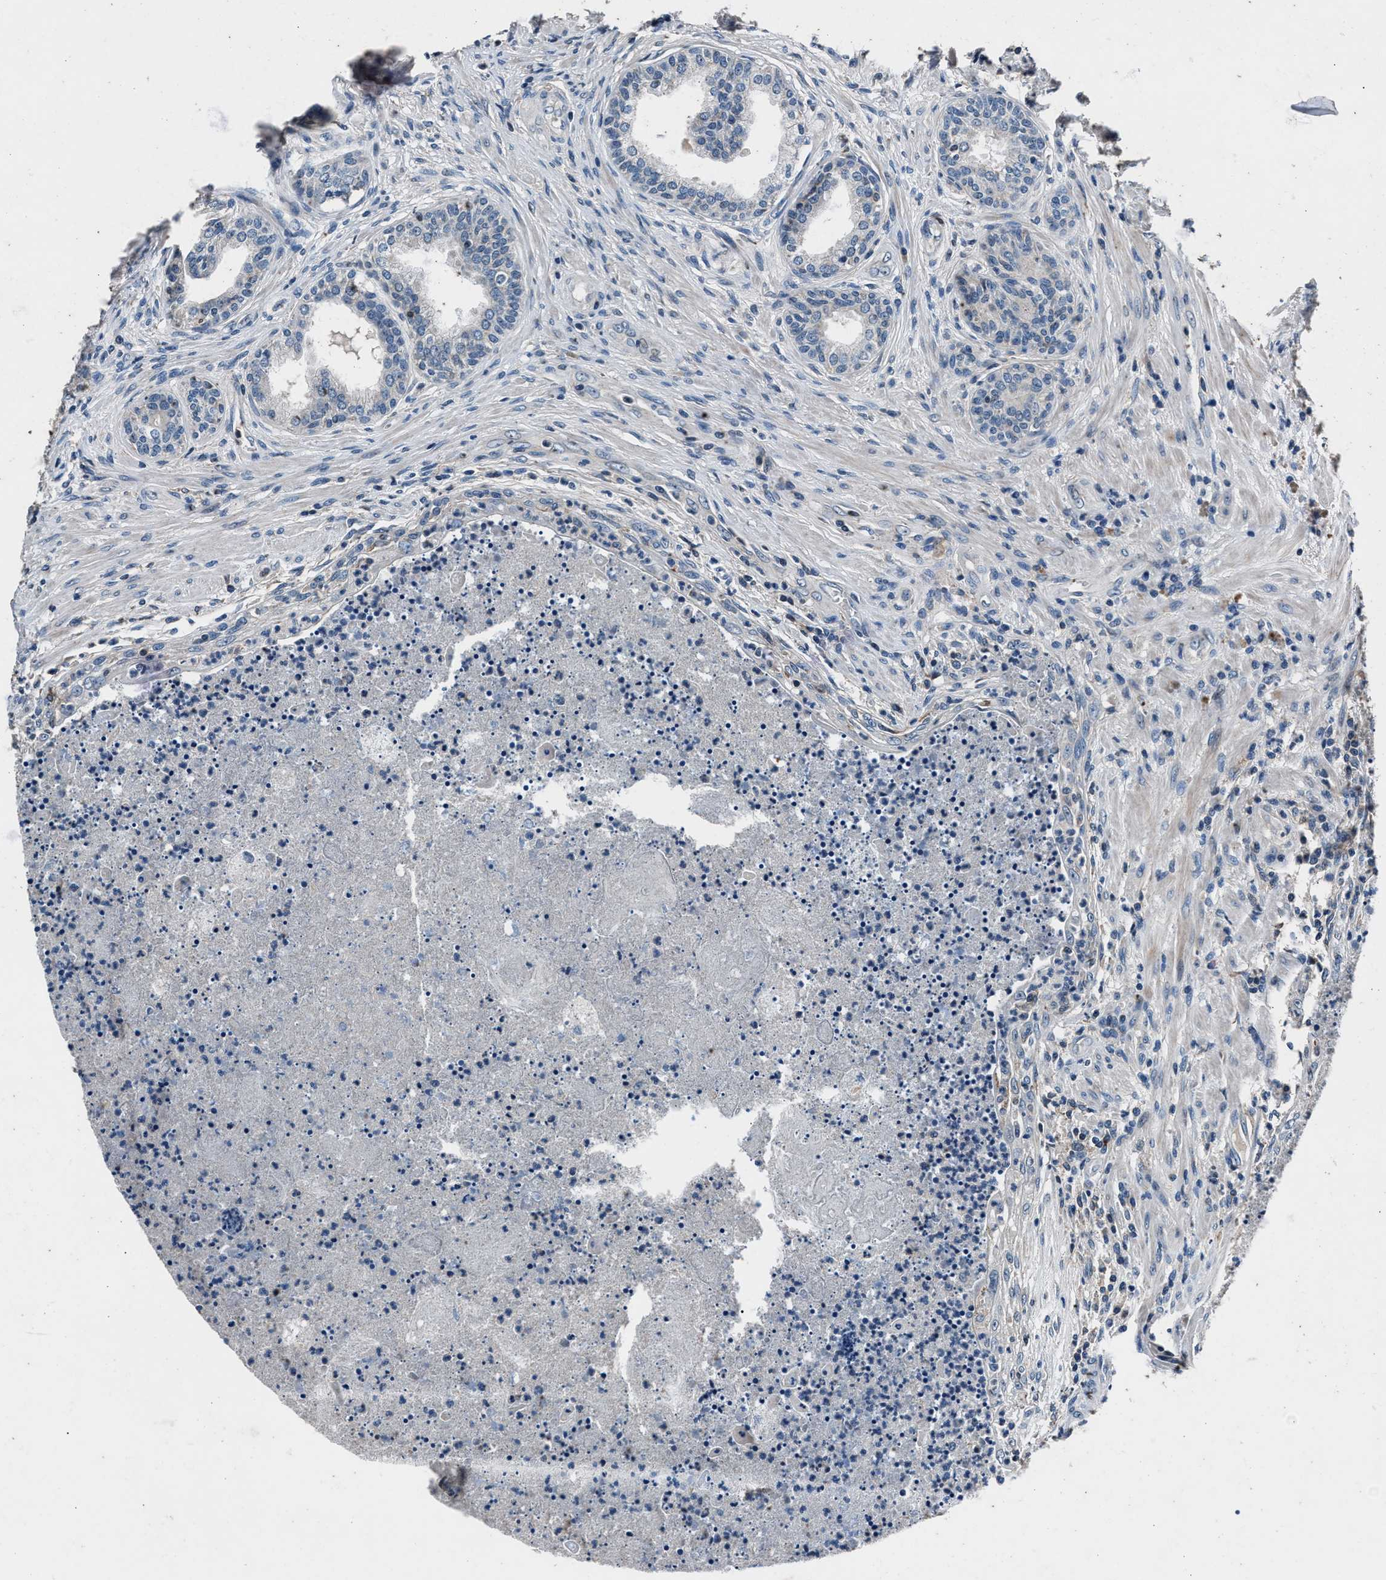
{"staining": {"intensity": "negative", "quantity": "none", "location": "none"}, "tissue": "prostate", "cell_type": "Glandular cells", "image_type": "normal", "snomed": [{"axis": "morphology", "description": "Normal tissue, NOS"}, {"axis": "topography", "description": "Prostate"}], "caption": "Immunohistochemistry micrograph of normal human prostate stained for a protein (brown), which shows no staining in glandular cells.", "gene": "DENND6B", "patient": {"sex": "male", "age": 76}}